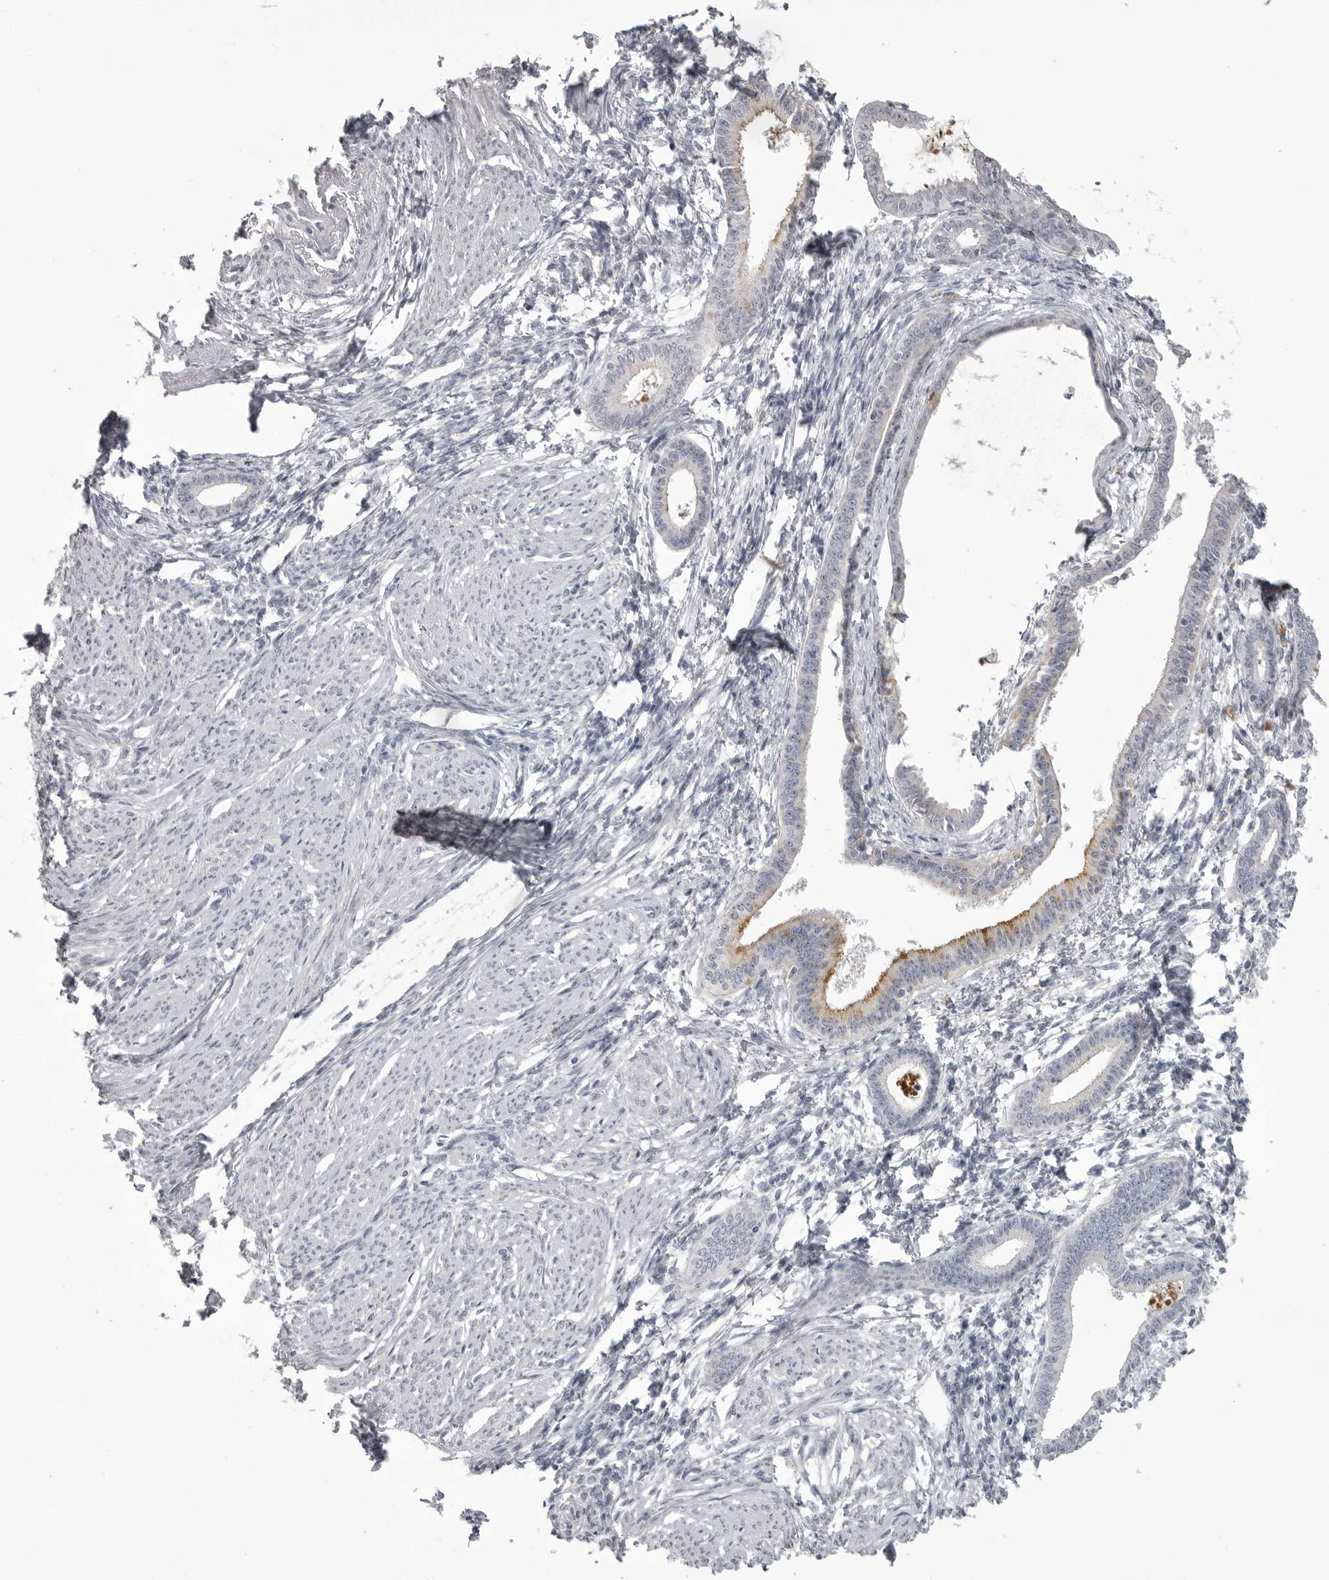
{"staining": {"intensity": "negative", "quantity": "none", "location": "none"}, "tissue": "endometrium", "cell_type": "Cells in endometrial stroma", "image_type": "normal", "snomed": [{"axis": "morphology", "description": "Normal tissue, NOS"}, {"axis": "topography", "description": "Endometrium"}], "caption": "High magnification brightfield microscopy of normal endometrium stained with DAB (brown) and counterstained with hematoxylin (blue): cells in endometrial stroma show no significant expression.", "gene": "TIMP1", "patient": {"sex": "female", "age": 56}}